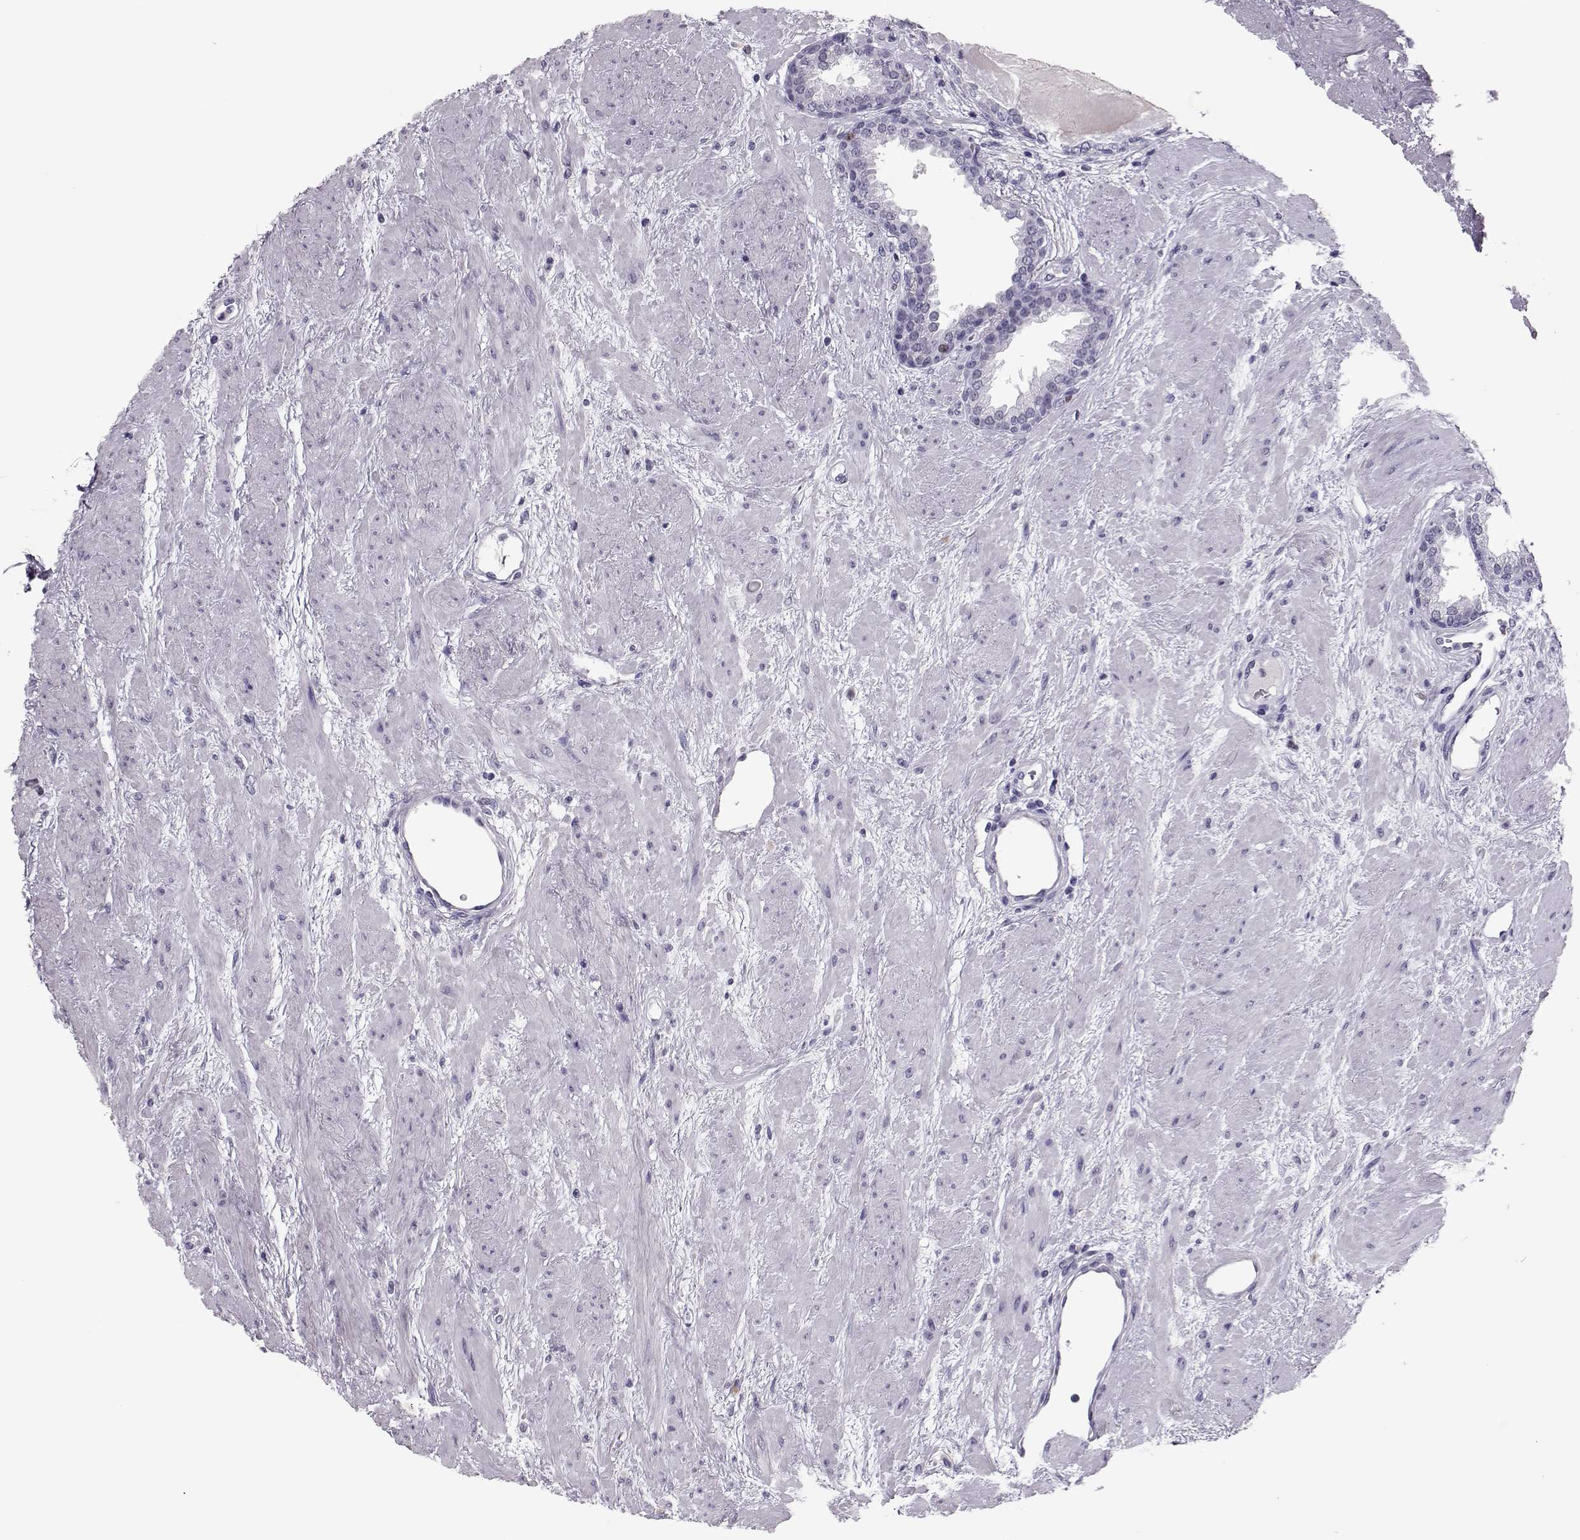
{"staining": {"intensity": "negative", "quantity": "none", "location": "none"}, "tissue": "prostate", "cell_type": "Glandular cells", "image_type": "normal", "snomed": [{"axis": "morphology", "description": "Normal tissue, NOS"}, {"axis": "topography", "description": "Prostate"}], "caption": "Immunohistochemistry (IHC) micrograph of unremarkable prostate stained for a protein (brown), which demonstrates no positivity in glandular cells. (DAB (3,3'-diaminobenzidine) immunohistochemistry (IHC) with hematoxylin counter stain).", "gene": "SGO1", "patient": {"sex": "male", "age": 51}}